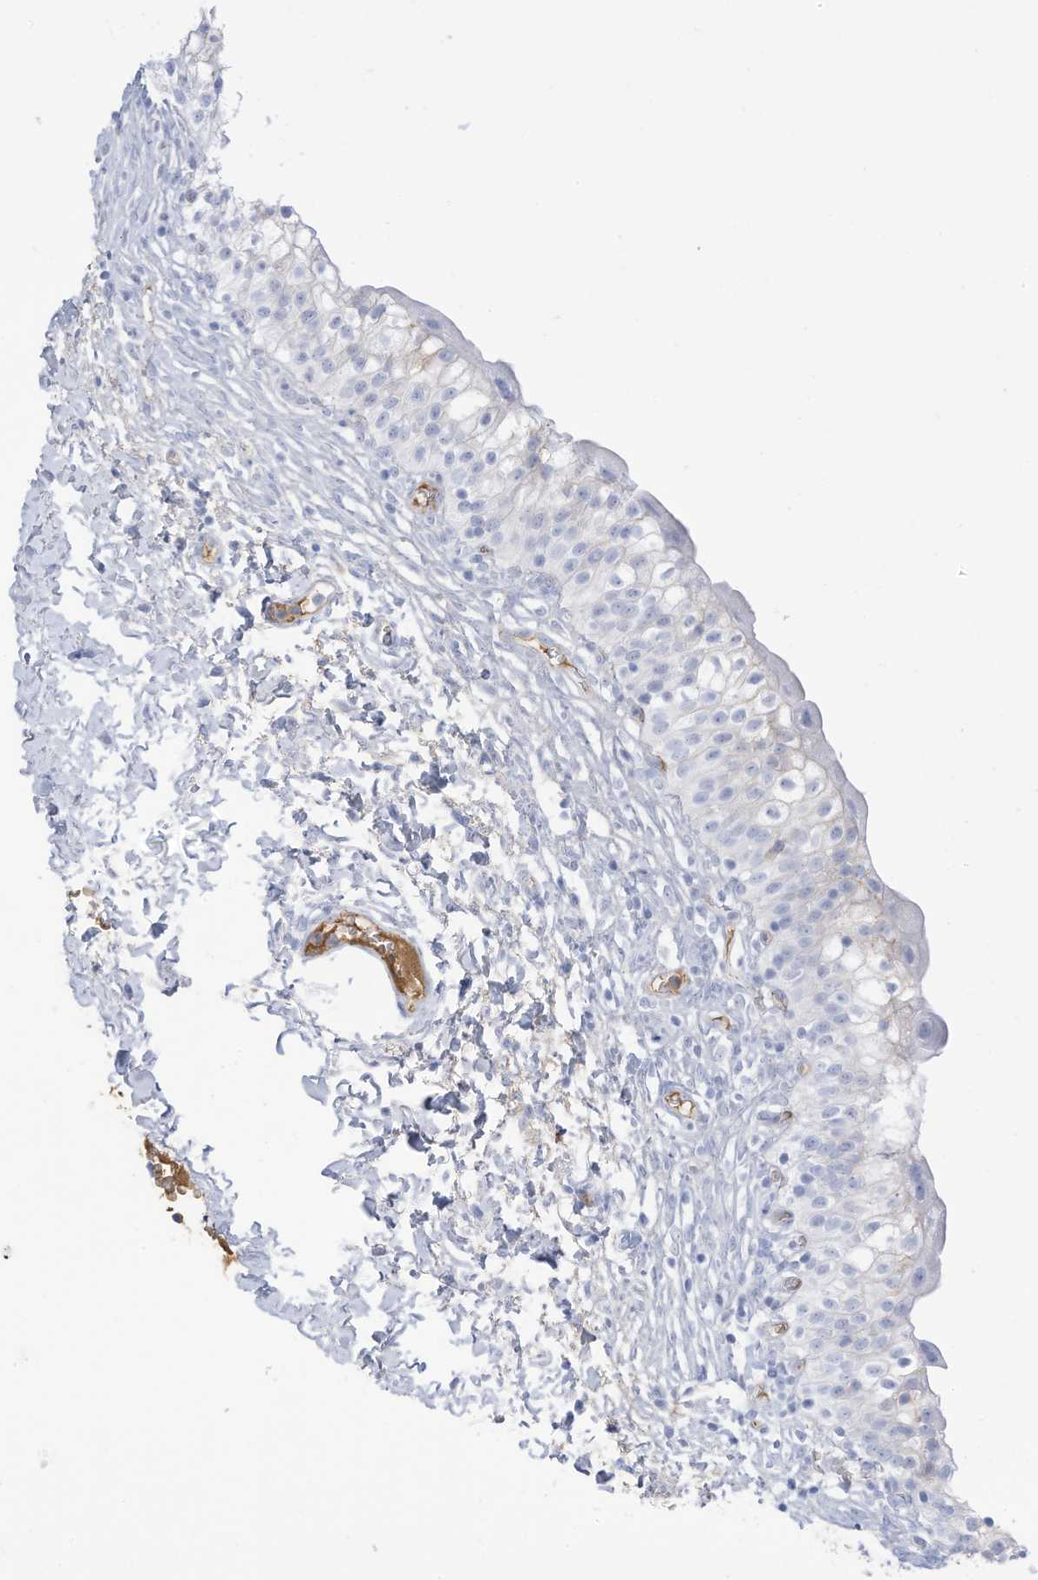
{"staining": {"intensity": "negative", "quantity": "none", "location": "none"}, "tissue": "urinary bladder", "cell_type": "Urothelial cells", "image_type": "normal", "snomed": [{"axis": "morphology", "description": "Normal tissue, NOS"}, {"axis": "topography", "description": "Urinary bladder"}], "caption": "This is an immunohistochemistry micrograph of normal urinary bladder. There is no positivity in urothelial cells.", "gene": "HSD17B13", "patient": {"sex": "male", "age": 55}}